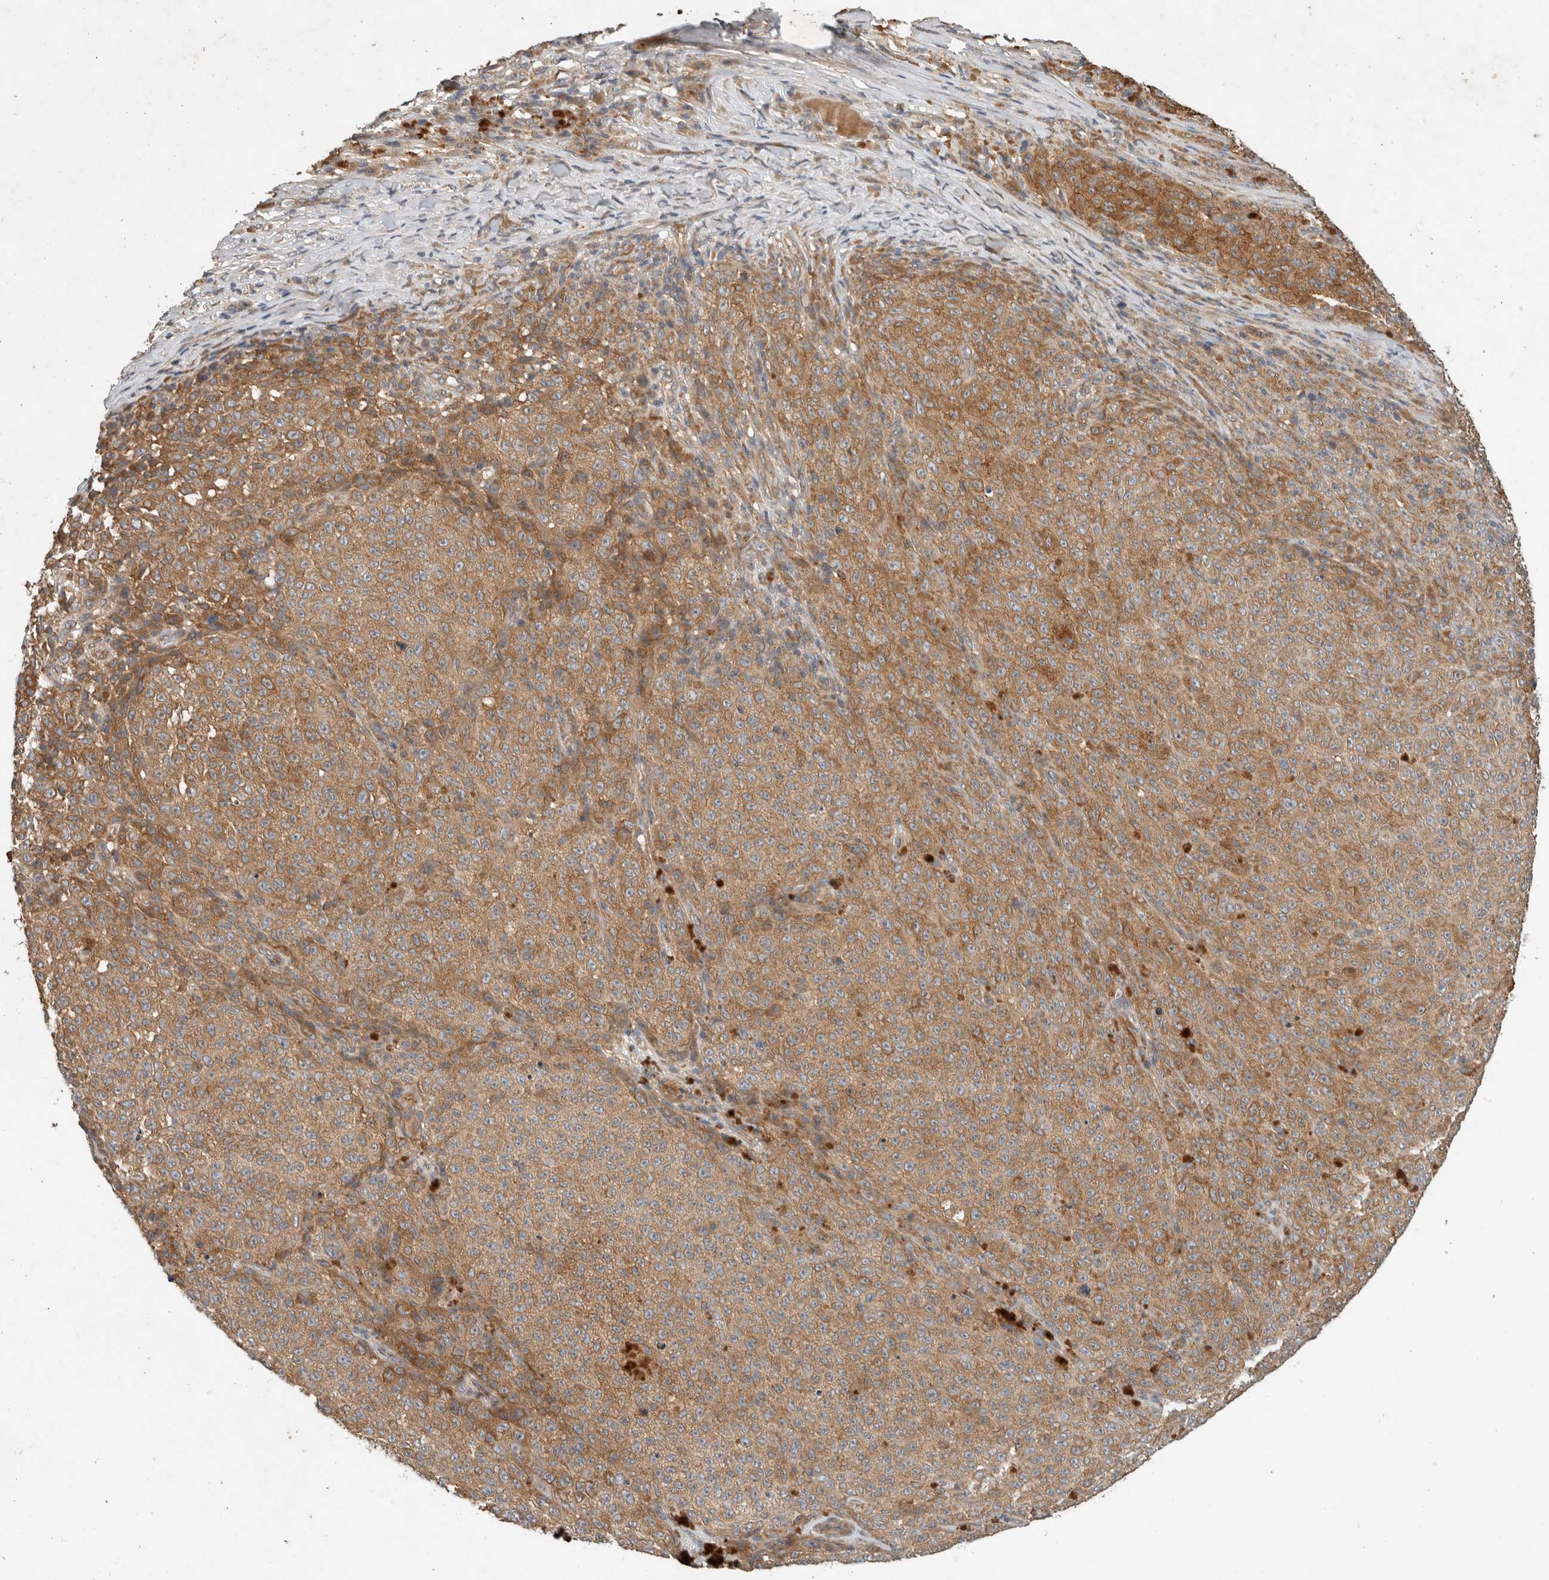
{"staining": {"intensity": "moderate", "quantity": ">75%", "location": "cytoplasmic/membranous"}, "tissue": "melanoma", "cell_type": "Tumor cells", "image_type": "cancer", "snomed": [{"axis": "morphology", "description": "Malignant melanoma, NOS"}, {"axis": "topography", "description": "Skin"}], "caption": "Immunohistochemistry staining of malignant melanoma, which demonstrates medium levels of moderate cytoplasmic/membranous expression in about >75% of tumor cells indicating moderate cytoplasmic/membranous protein positivity. The staining was performed using DAB (brown) for protein detection and nuclei were counterstained in hematoxylin (blue).", "gene": "ARMC9", "patient": {"sex": "female", "age": 82}}